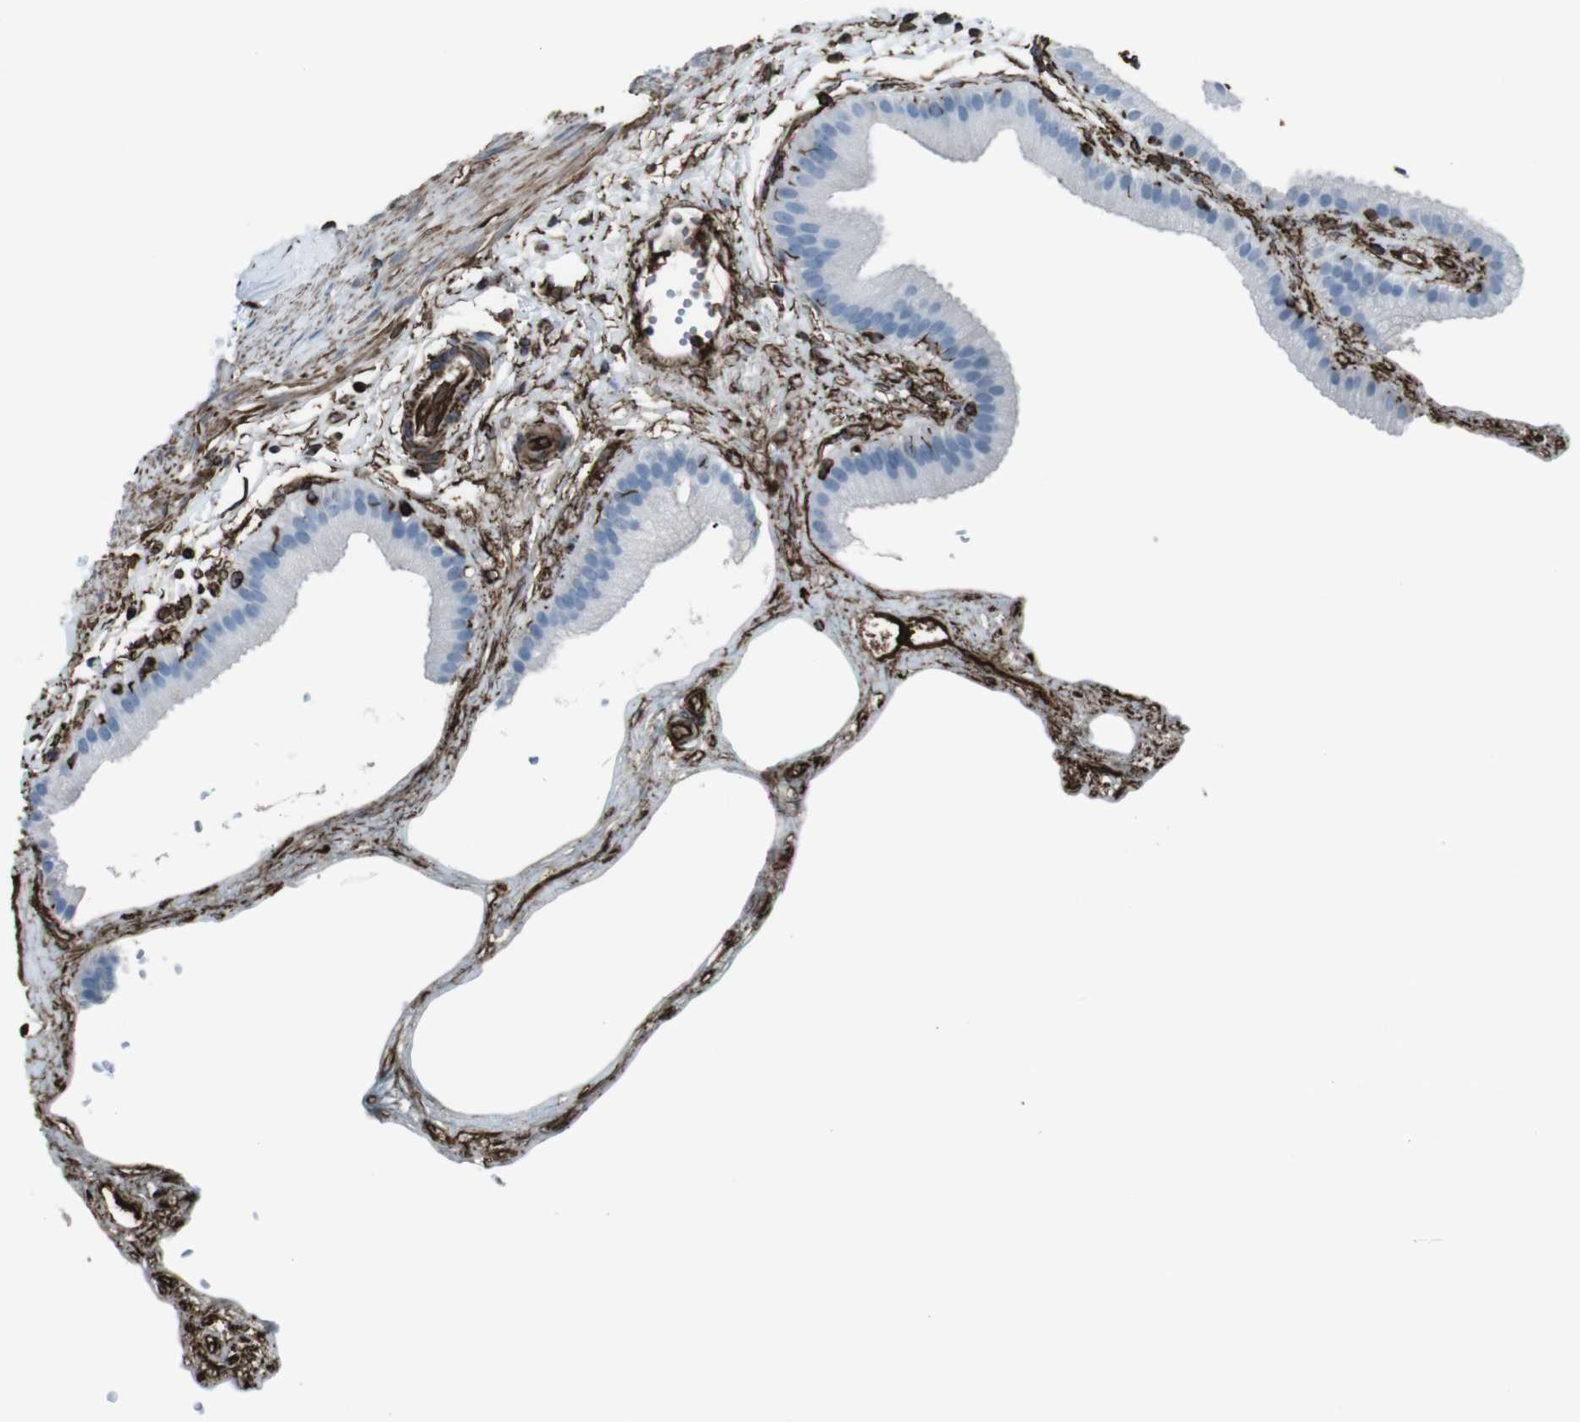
{"staining": {"intensity": "negative", "quantity": "none", "location": "none"}, "tissue": "gallbladder", "cell_type": "Glandular cells", "image_type": "normal", "snomed": [{"axis": "morphology", "description": "Normal tissue, NOS"}, {"axis": "topography", "description": "Gallbladder"}], "caption": "This histopathology image is of unremarkable gallbladder stained with immunohistochemistry (IHC) to label a protein in brown with the nuclei are counter-stained blue. There is no positivity in glandular cells. (DAB (3,3'-diaminobenzidine) IHC visualized using brightfield microscopy, high magnification).", "gene": "ZDHHC6", "patient": {"sex": "female", "age": 64}}